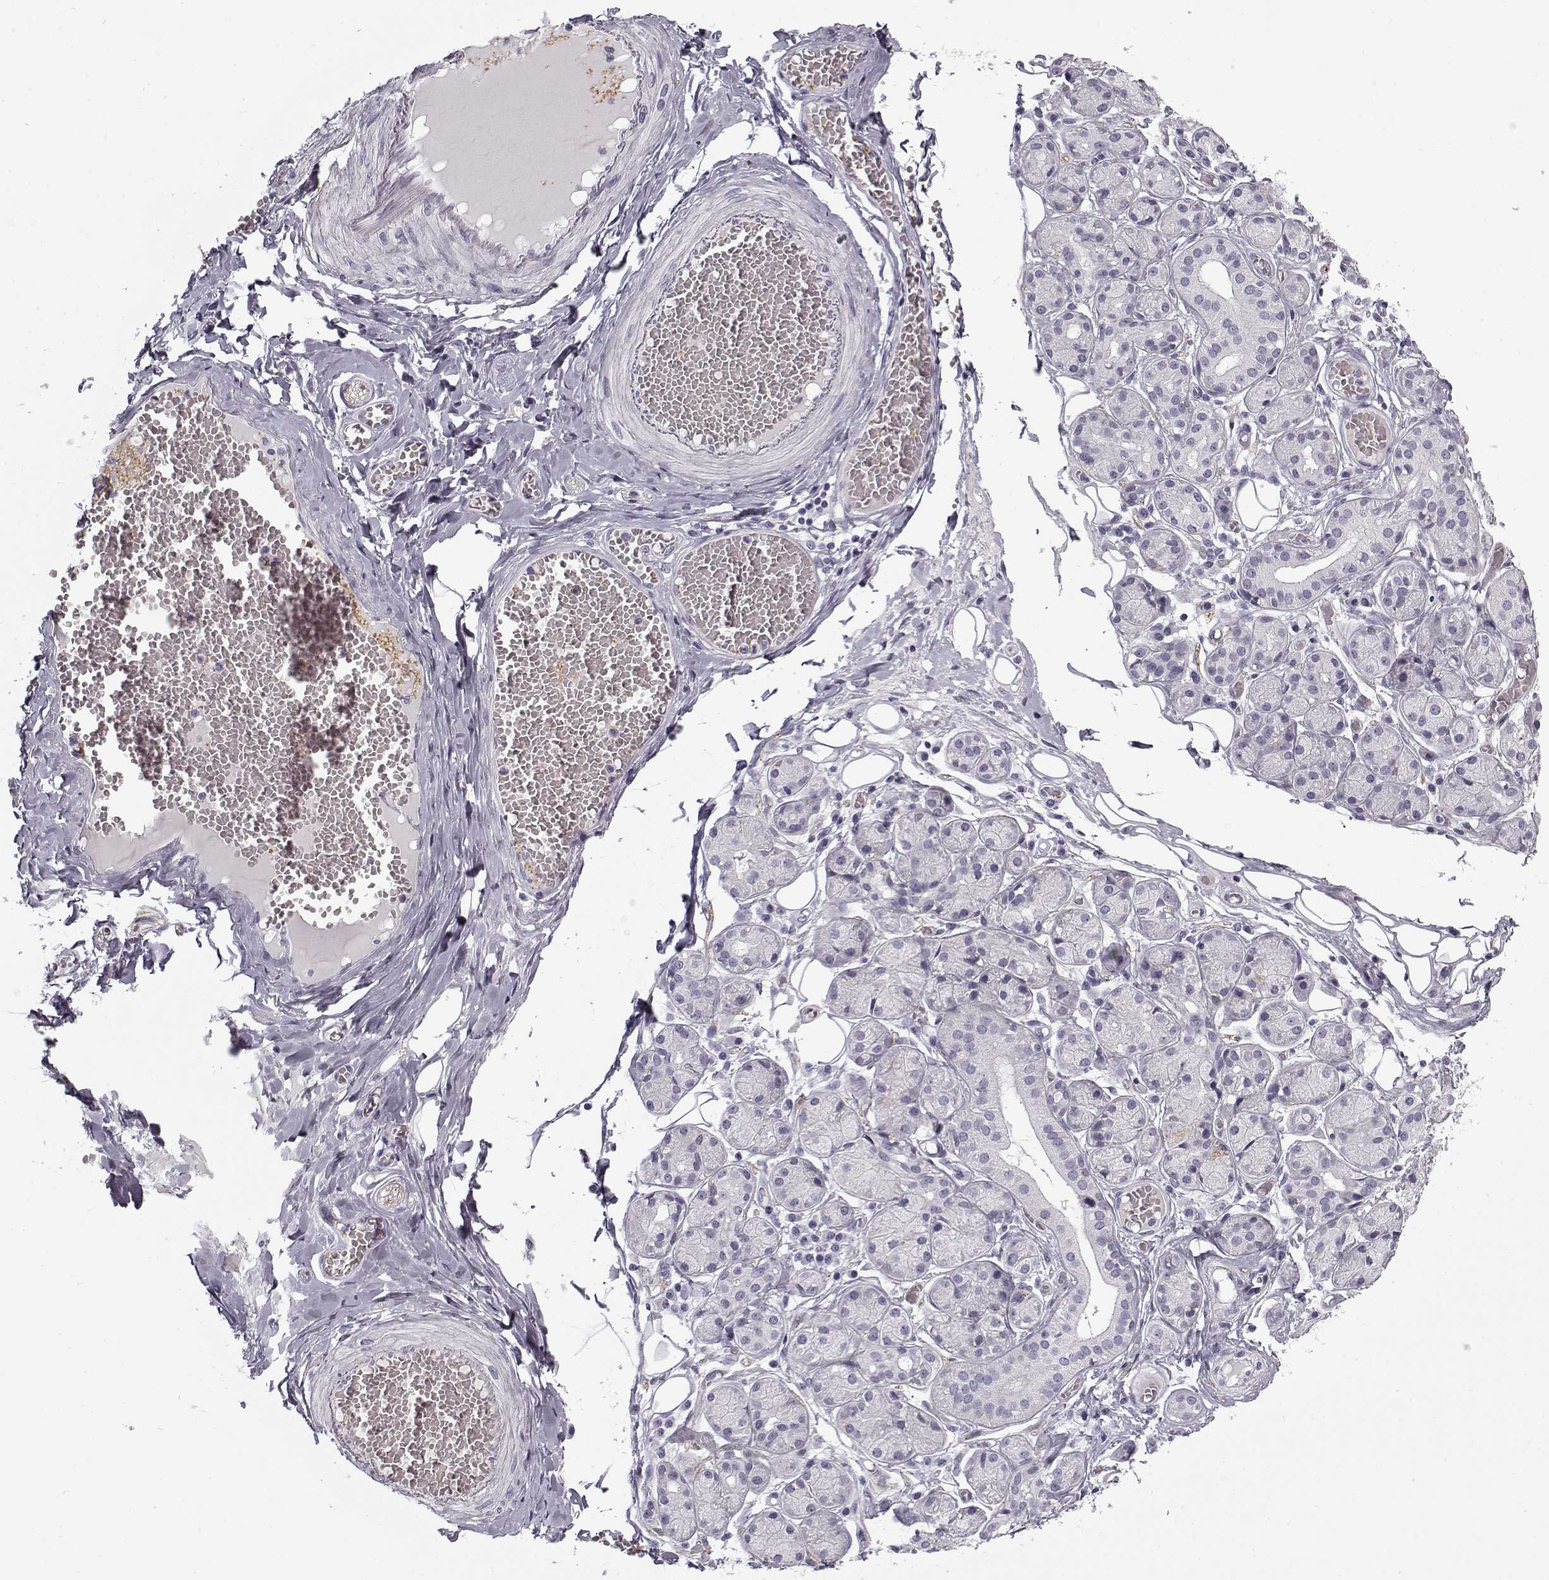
{"staining": {"intensity": "negative", "quantity": "none", "location": "none"}, "tissue": "salivary gland", "cell_type": "Glandular cells", "image_type": "normal", "snomed": [{"axis": "morphology", "description": "Normal tissue, NOS"}, {"axis": "topography", "description": "Salivary gland"}, {"axis": "topography", "description": "Peripheral nerve tissue"}], "caption": "There is no significant staining in glandular cells of salivary gland. (DAB immunohistochemistry visualized using brightfield microscopy, high magnification).", "gene": "SNCA", "patient": {"sex": "male", "age": 71}}